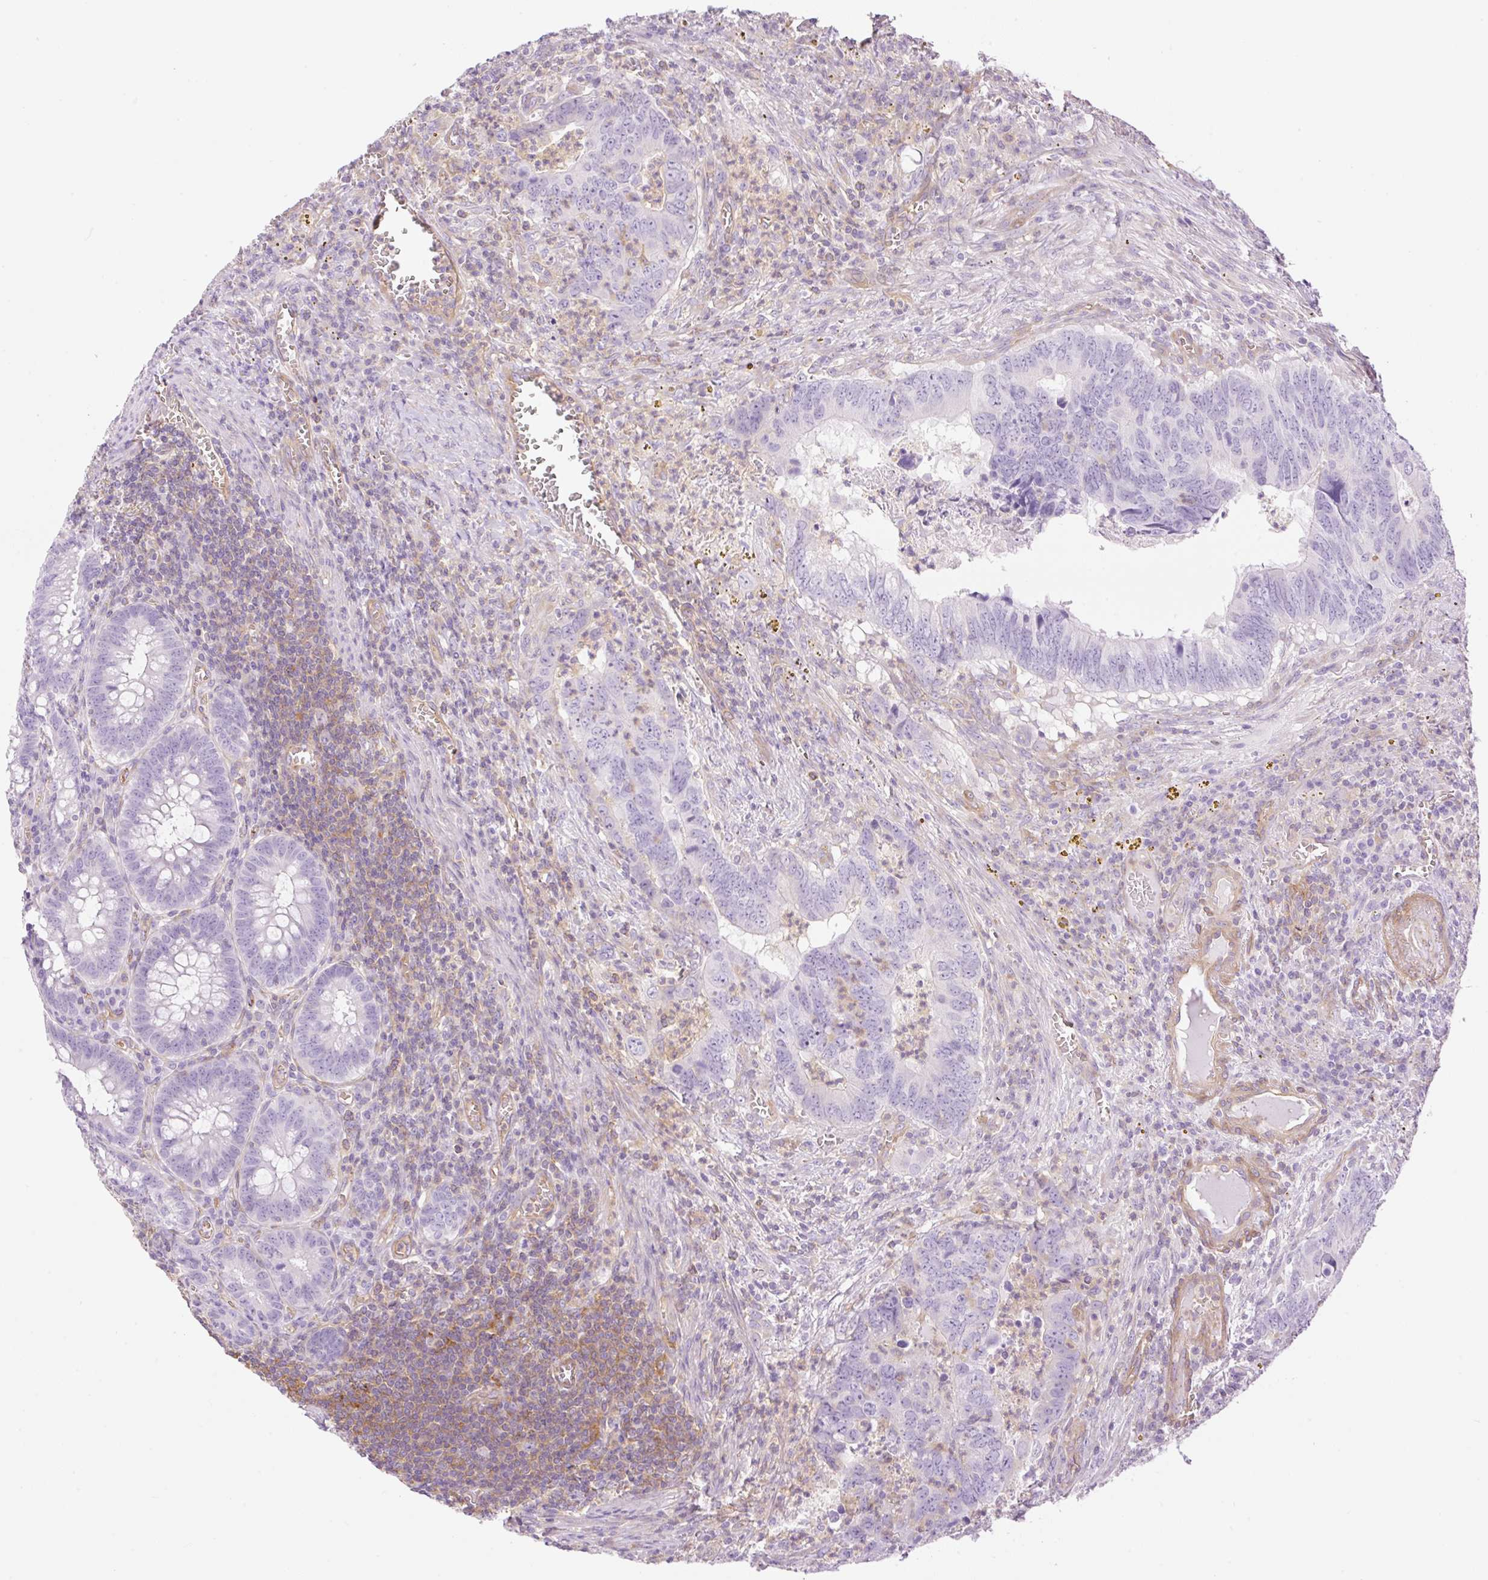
{"staining": {"intensity": "negative", "quantity": "none", "location": "none"}, "tissue": "colorectal cancer", "cell_type": "Tumor cells", "image_type": "cancer", "snomed": [{"axis": "morphology", "description": "Adenocarcinoma, NOS"}, {"axis": "topography", "description": "Colon"}], "caption": "Protein analysis of colorectal adenocarcinoma demonstrates no significant staining in tumor cells. The staining is performed using DAB (3,3'-diaminobenzidine) brown chromogen with nuclei counter-stained in using hematoxylin.", "gene": "EHD3", "patient": {"sex": "male", "age": 86}}